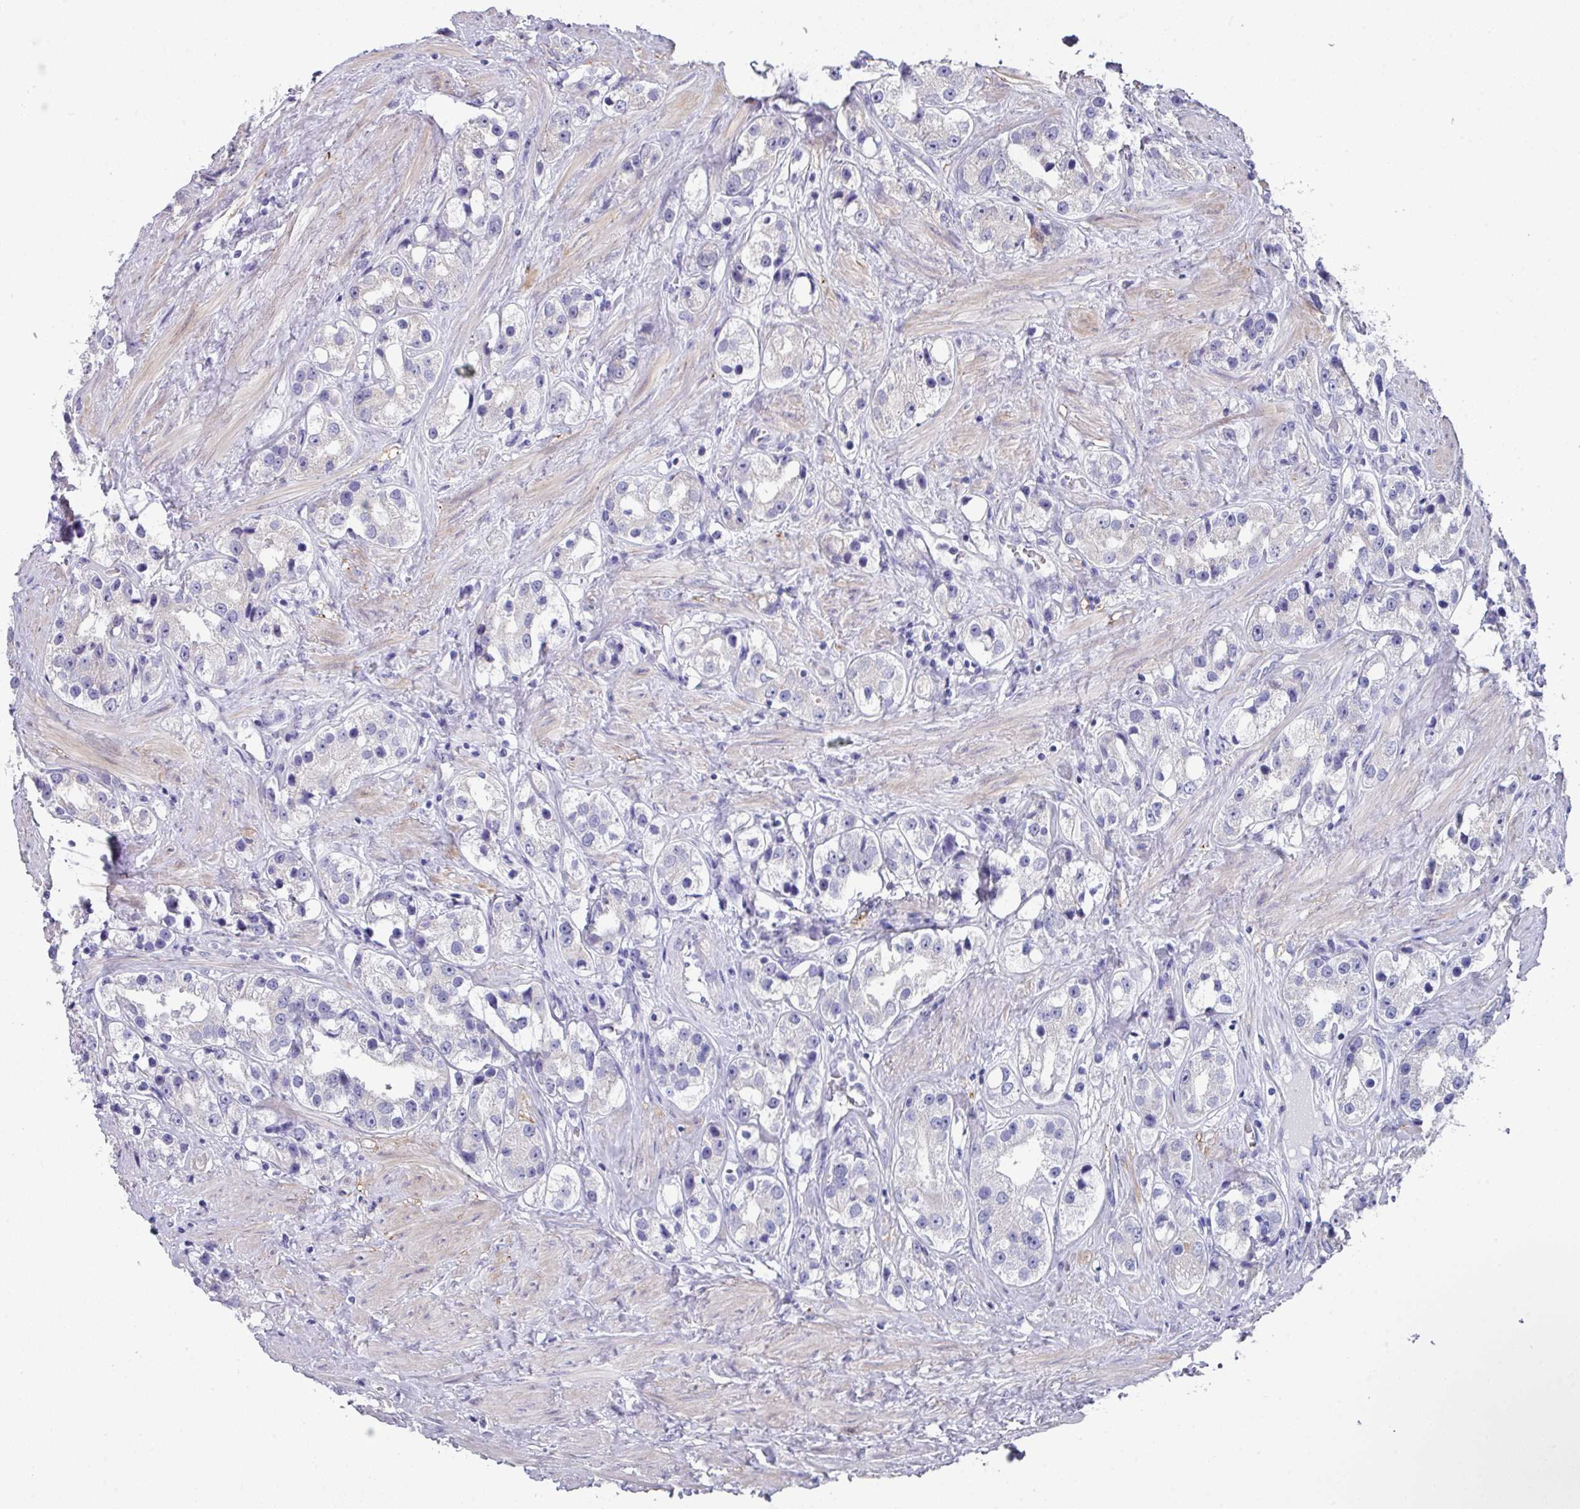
{"staining": {"intensity": "negative", "quantity": "none", "location": "none"}, "tissue": "prostate cancer", "cell_type": "Tumor cells", "image_type": "cancer", "snomed": [{"axis": "morphology", "description": "Adenocarcinoma, NOS"}, {"axis": "topography", "description": "Prostate"}], "caption": "Histopathology image shows no protein positivity in tumor cells of prostate cancer tissue.", "gene": "PEX10", "patient": {"sex": "male", "age": 79}}